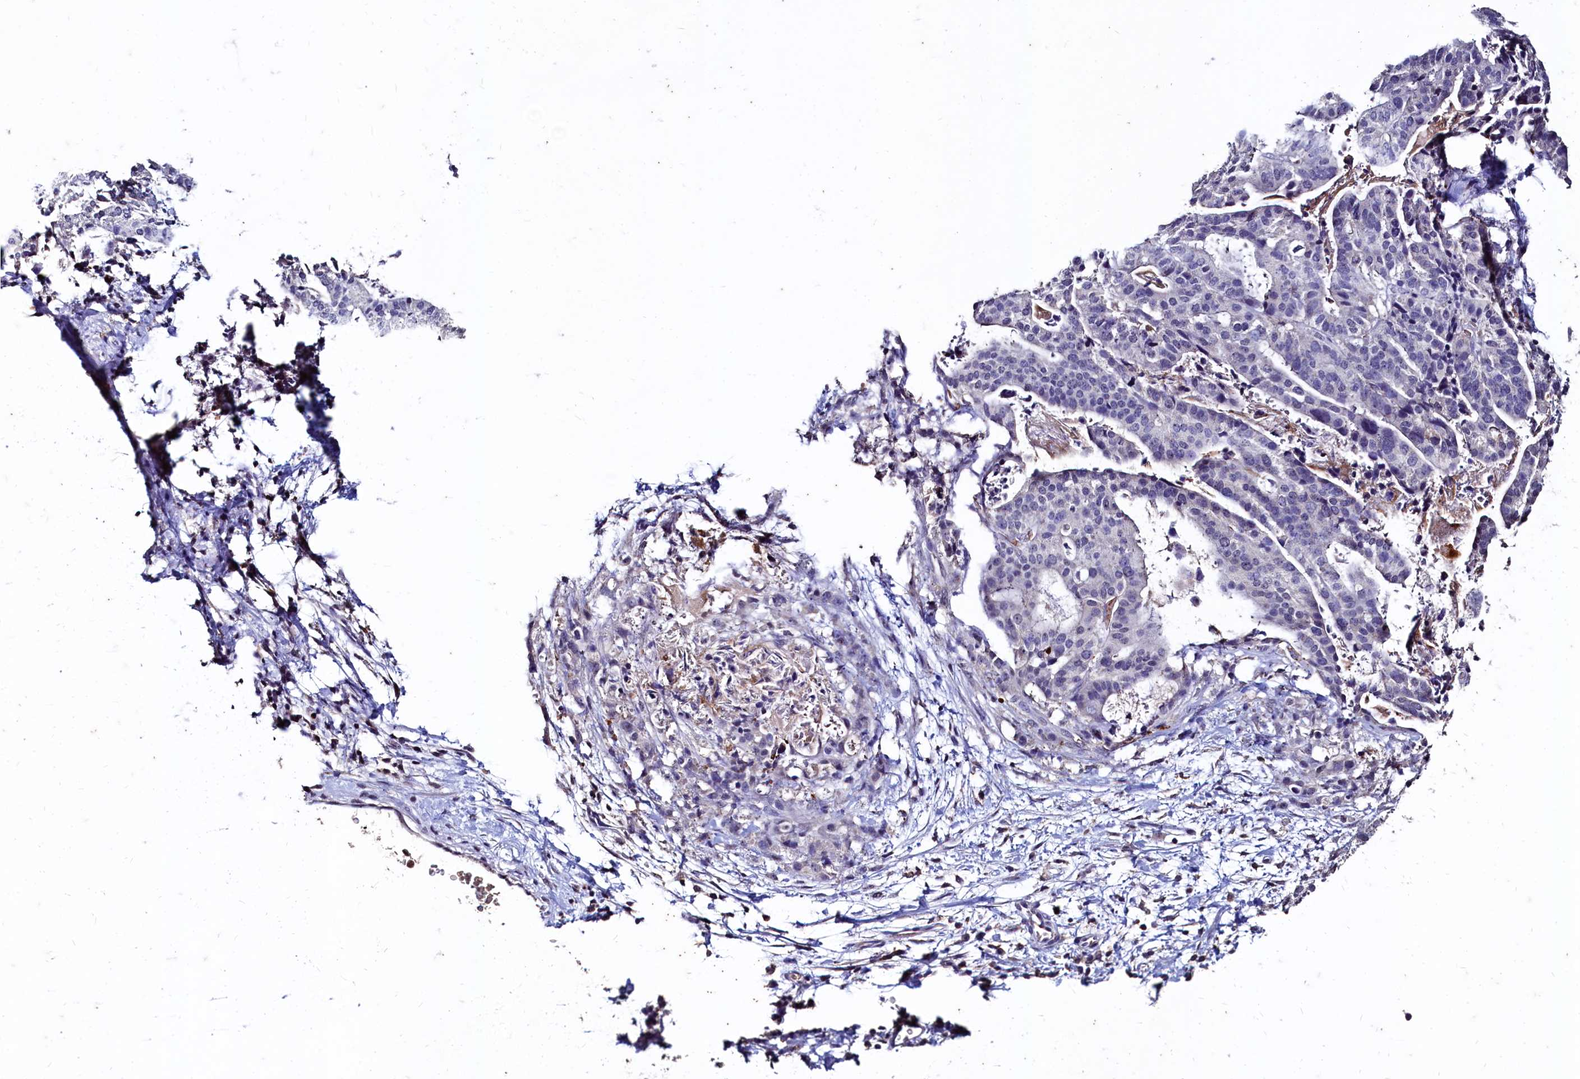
{"staining": {"intensity": "negative", "quantity": "none", "location": "none"}, "tissue": "stomach cancer", "cell_type": "Tumor cells", "image_type": "cancer", "snomed": [{"axis": "morphology", "description": "Adenocarcinoma, NOS"}, {"axis": "topography", "description": "Stomach"}], "caption": "Immunohistochemistry (IHC) histopathology image of human adenocarcinoma (stomach) stained for a protein (brown), which shows no expression in tumor cells. (DAB (3,3'-diaminobenzidine) IHC with hematoxylin counter stain).", "gene": "CSTPP1", "patient": {"sex": "male", "age": 48}}